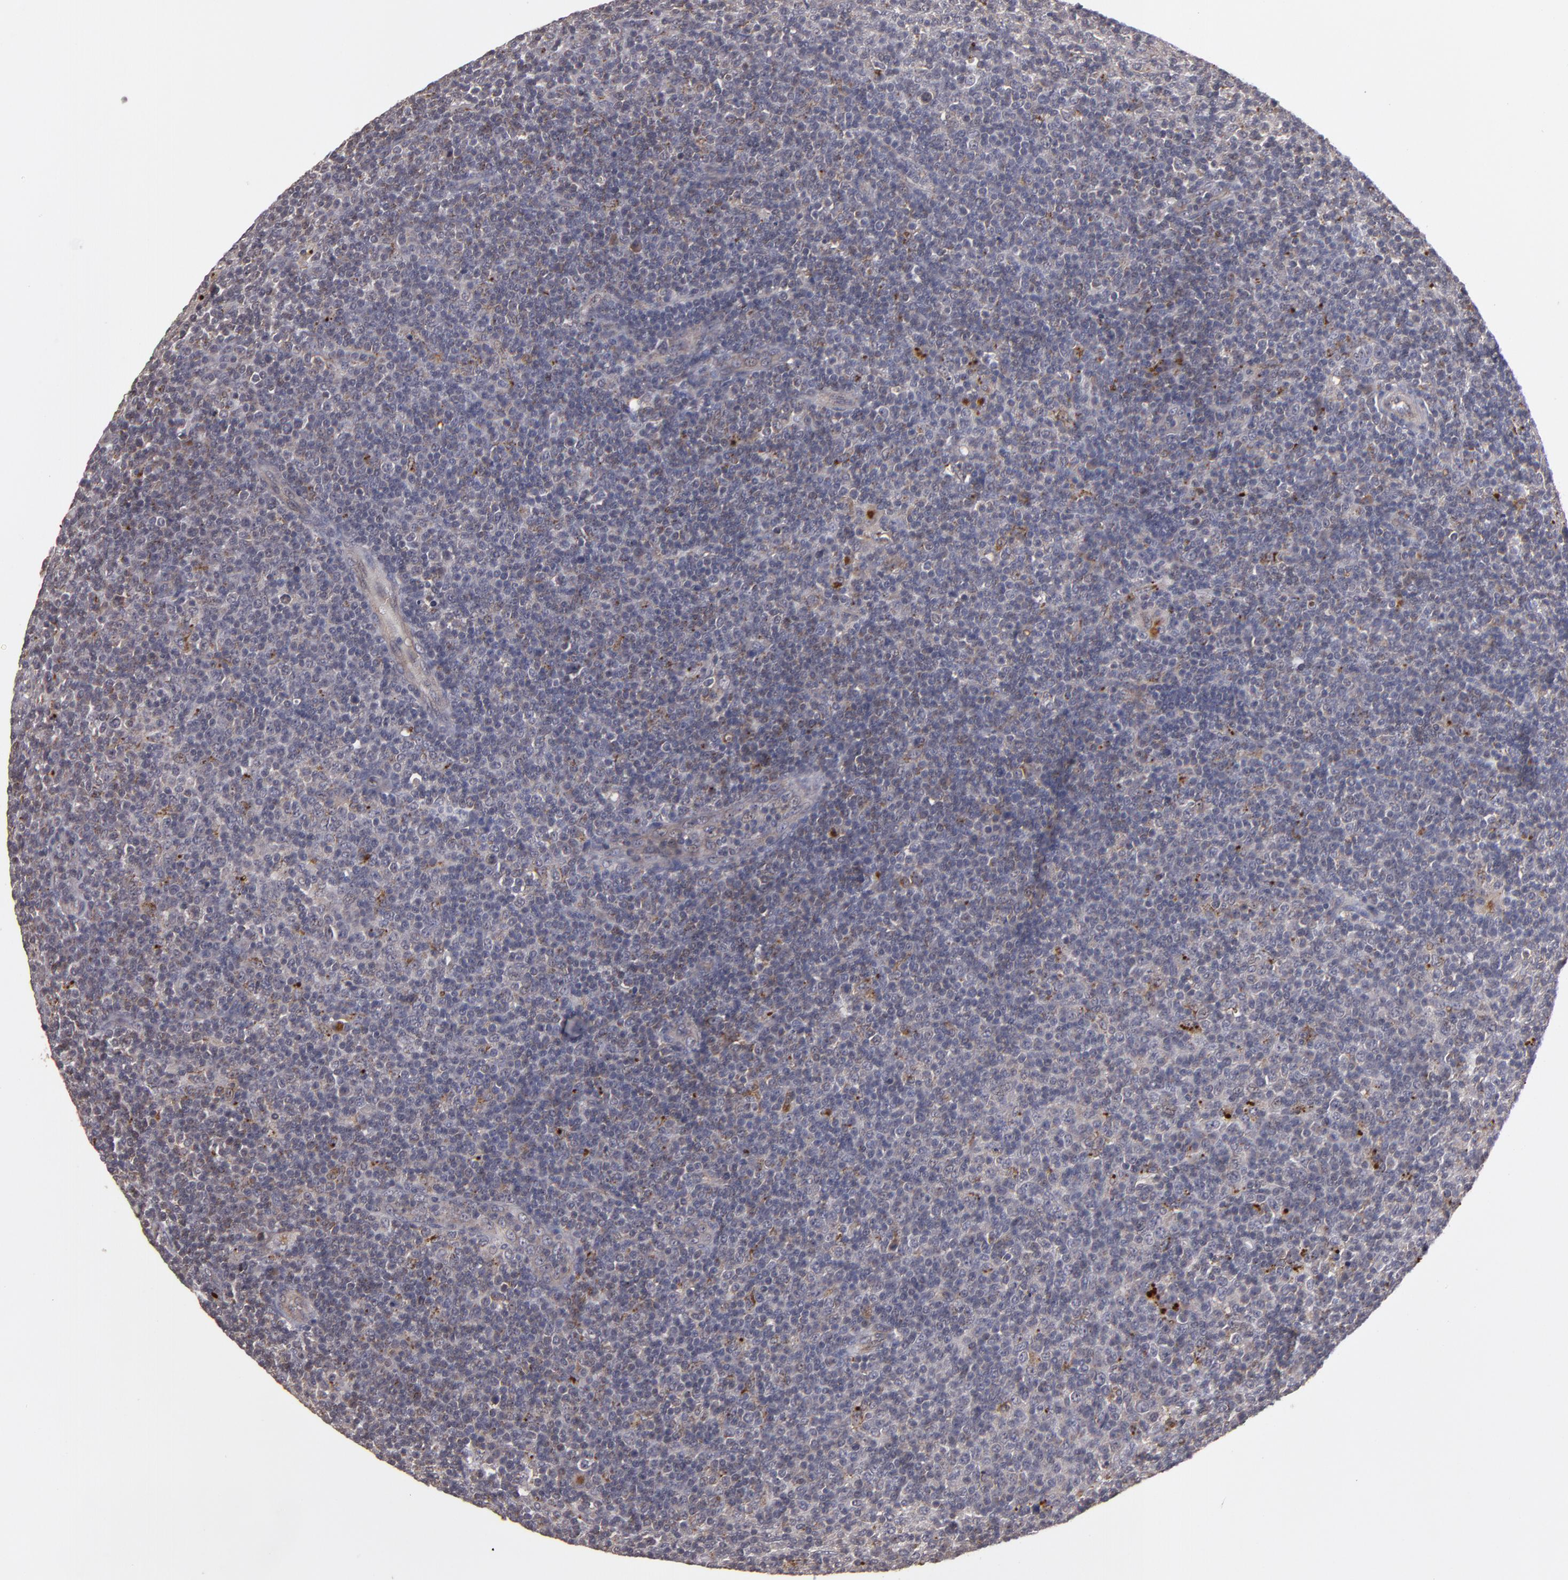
{"staining": {"intensity": "weak", "quantity": "25%-75%", "location": "cytoplasmic/membranous"}, "tissue": "lymphoma", "cell_type": "Tumor cells", "image_type": "cancer", "snomed": [{"axis": "morphology", "description": "Malignant lymphoma, non-Hodgkin's type, Low grade"}, {"axis": "topography", "description": "Lymph node"}], "caption": "DAB (3,3'-diaminobenzidine) immunohistochemical staining of malignant lymphoma, non-Hodgkin's type (low-grade) shows weak cytoplasmic/membranous protein staining in approximately 25%-75% of tumor cells. The staining was performed using DAB to visualize the protein expression in brown, while the nuclei were stained in blue with hematoxylin (Magnification: 20x).", "gene": "CTSO", "patient": {"sex": "male", "age": 70}}